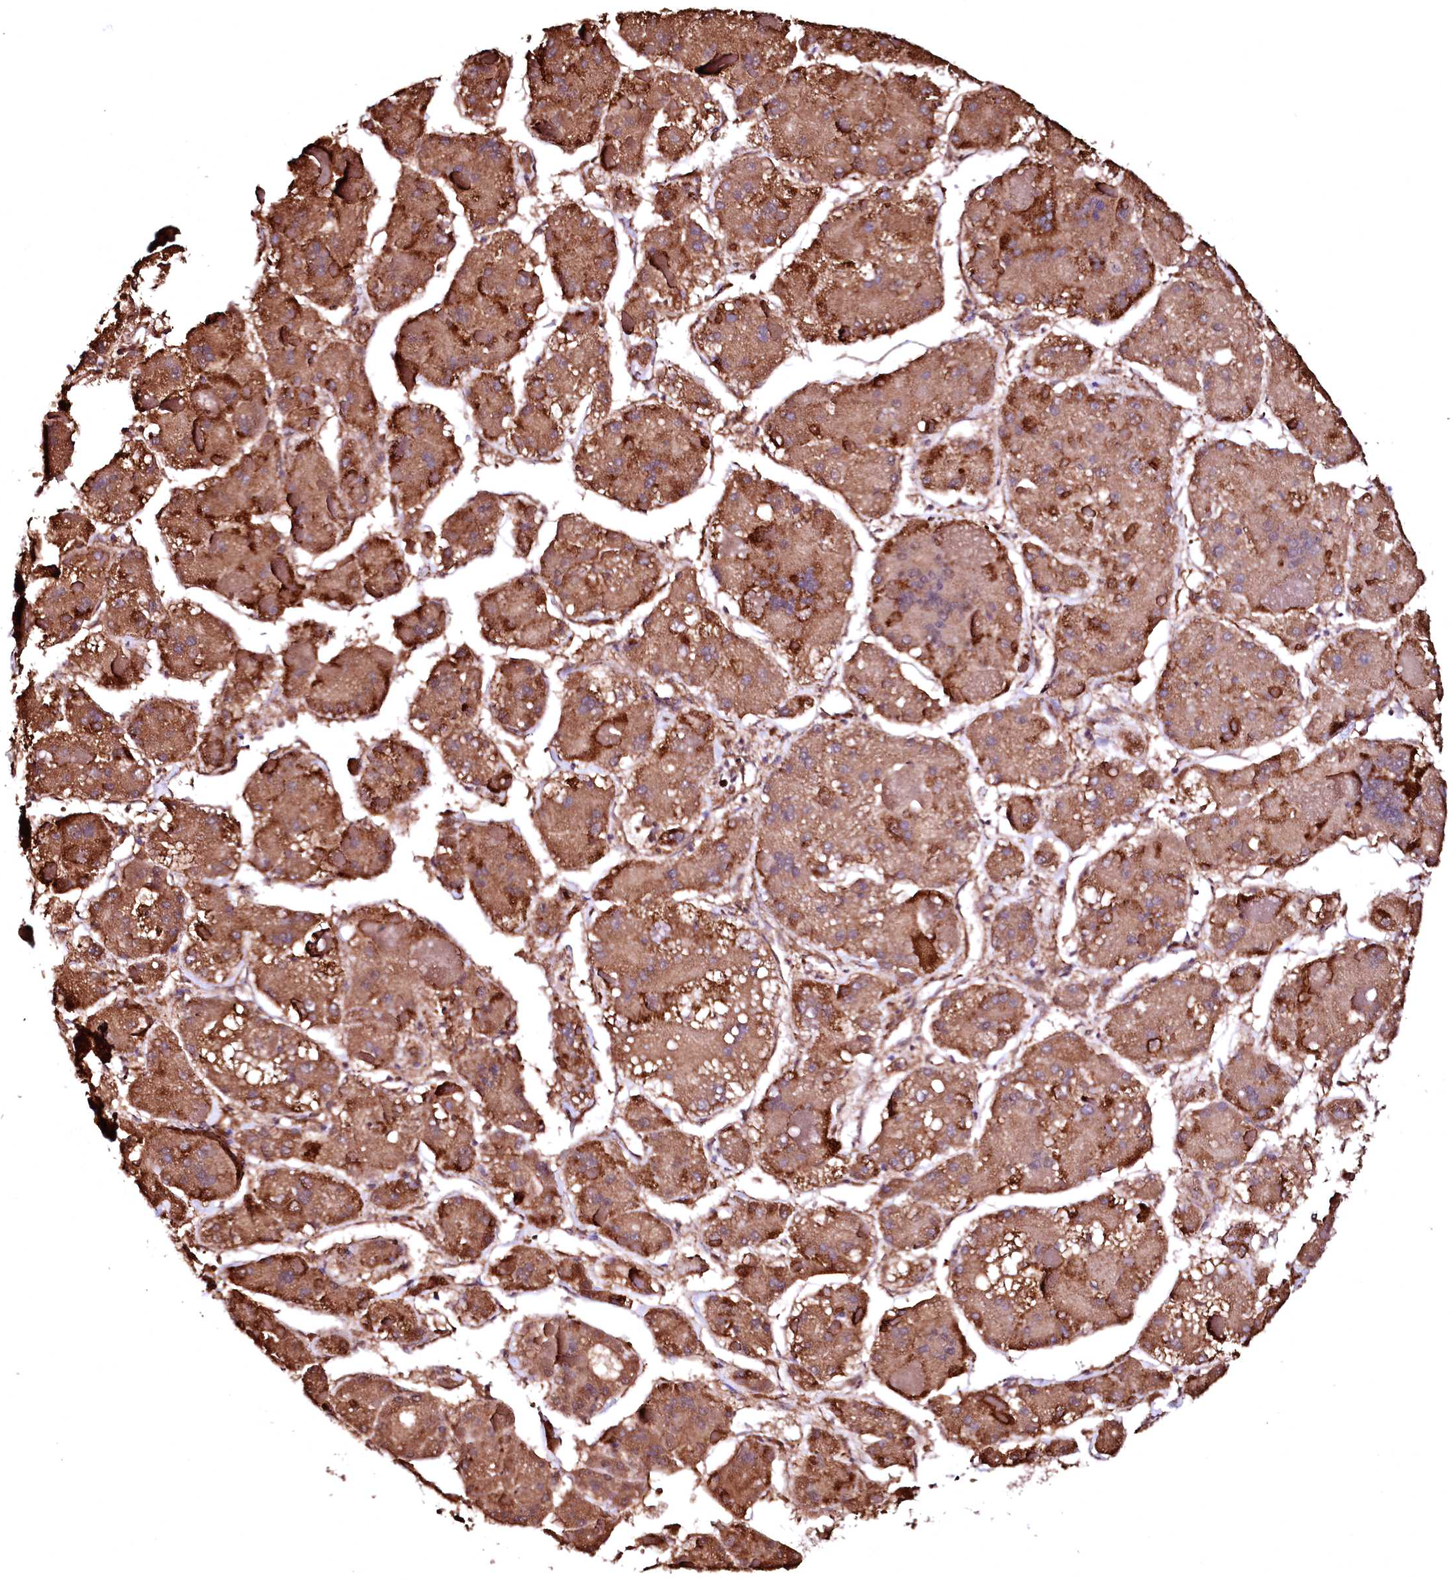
{"staining": {"intensity": "strong", "quantity": ">75%", "location": "cytoplasmic/membranous"}, "tissue": "liver cancer", "cell_type": "Tumor cells", "image_type": "cancer", "snomed": [{"axis": "morphology", "description": "Carcinoma, Hepatocellular, NOS"}, {"axis": "topography", "description": "Liver"}], "caption": "The immunohistochemical stain labels strong cytoplasmic/membranous staining in tumor cells of liver cancer tissue. (Brightfield microscopy of DAB IHC at high magnification).", "gene": "GPR176", "patient": {"sex": "female", "age": 73}}